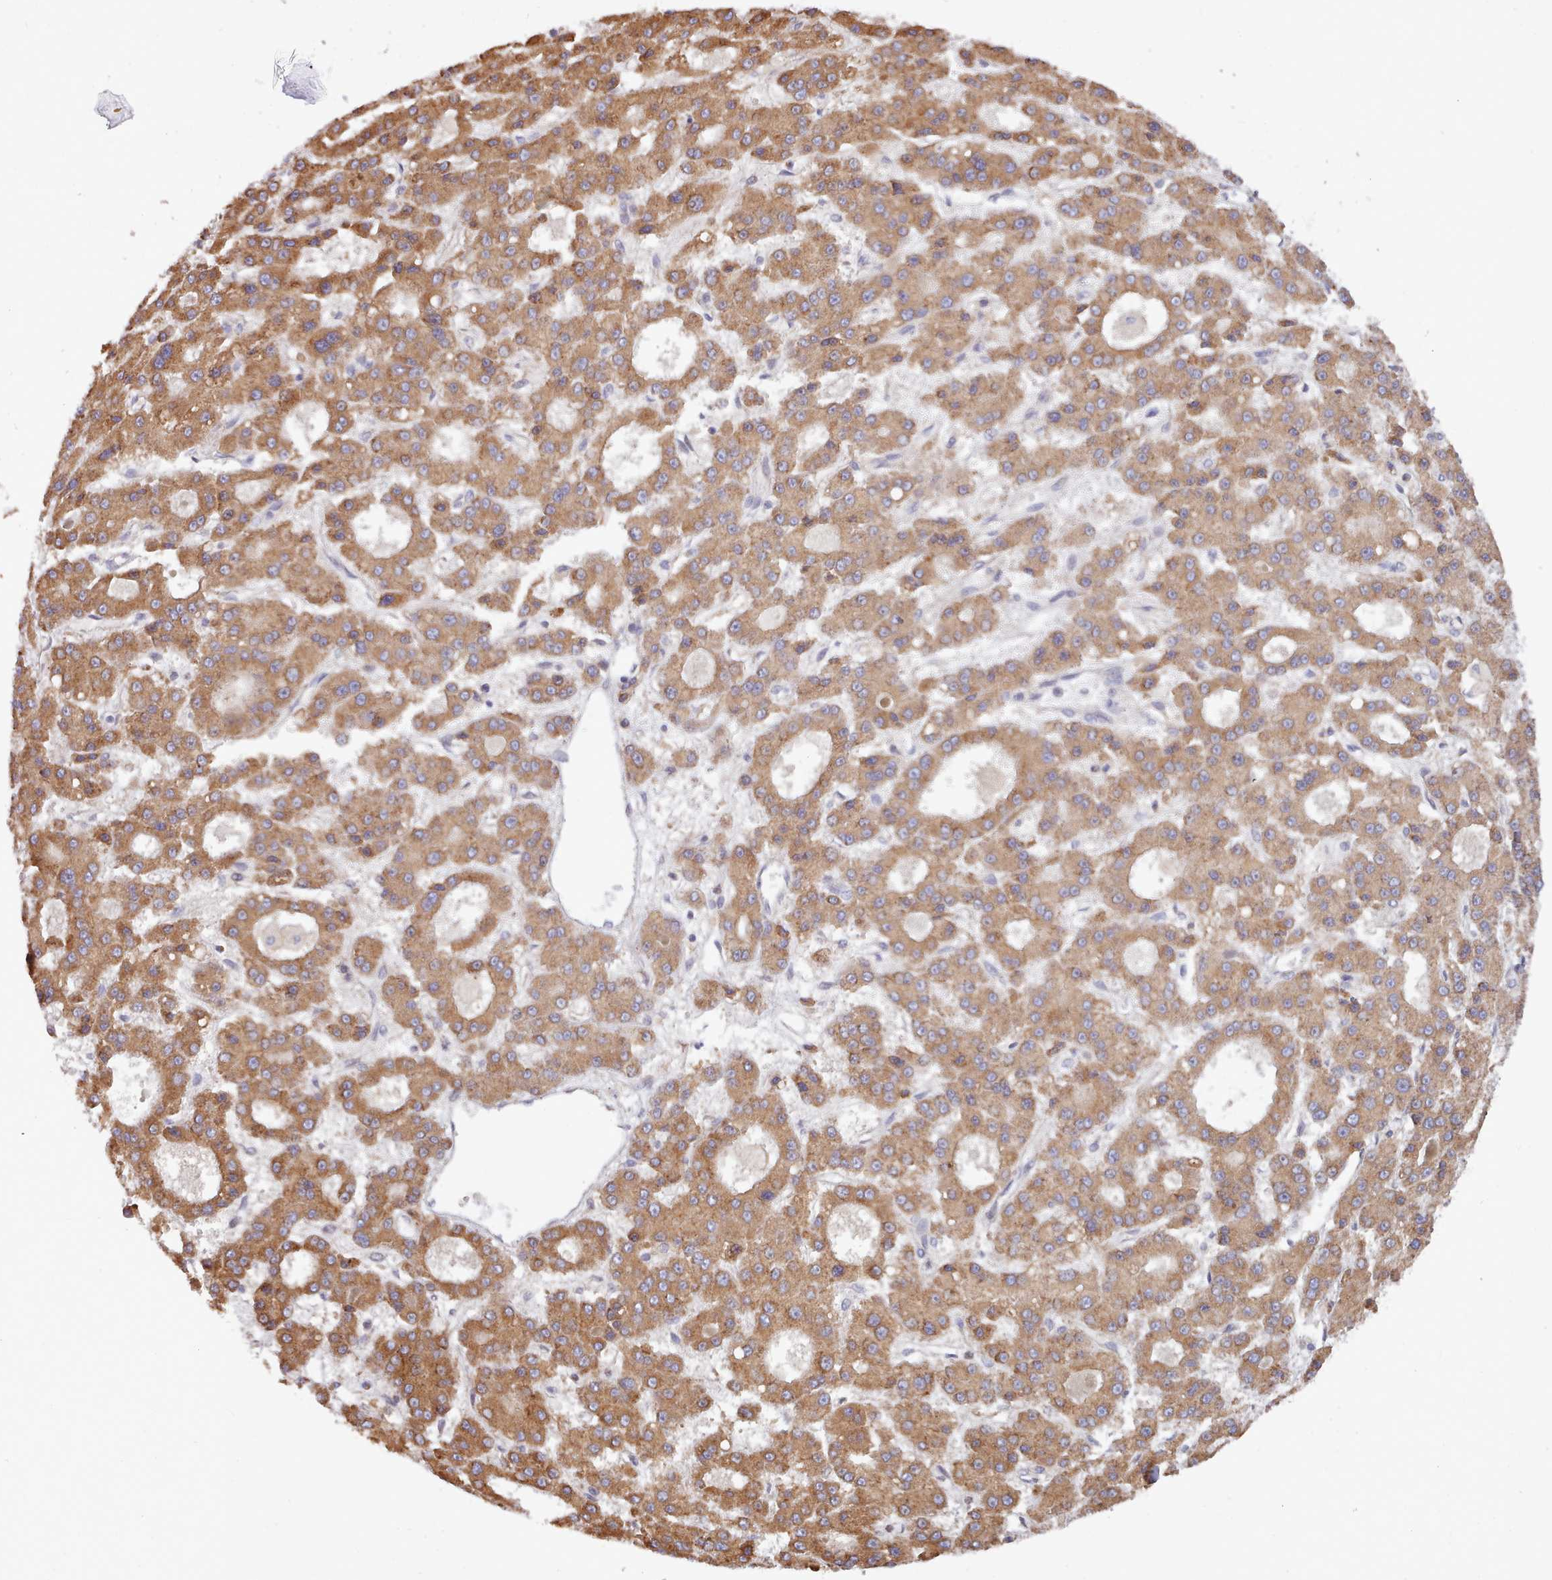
{"staining": {"intensity": "moderate", "quantity": ">75%", "location": "cytoplasmic/membranous"}, "tissue": "liver cancer", "cell_type": "Tumor cells", "image_type": "cancer", "snomed": [{"axis": "morphology", "description": "Carcinoma, Hepatocellular, NOS"}, {"axis": "topography", "description": "Liver"}], "caption": "Liver hepatocellular carcinoma stained with a protein marker displays moderate staining in tumor cells.", "gene": "TRIM26", "patient": {"sex": "male", "age": 70}}